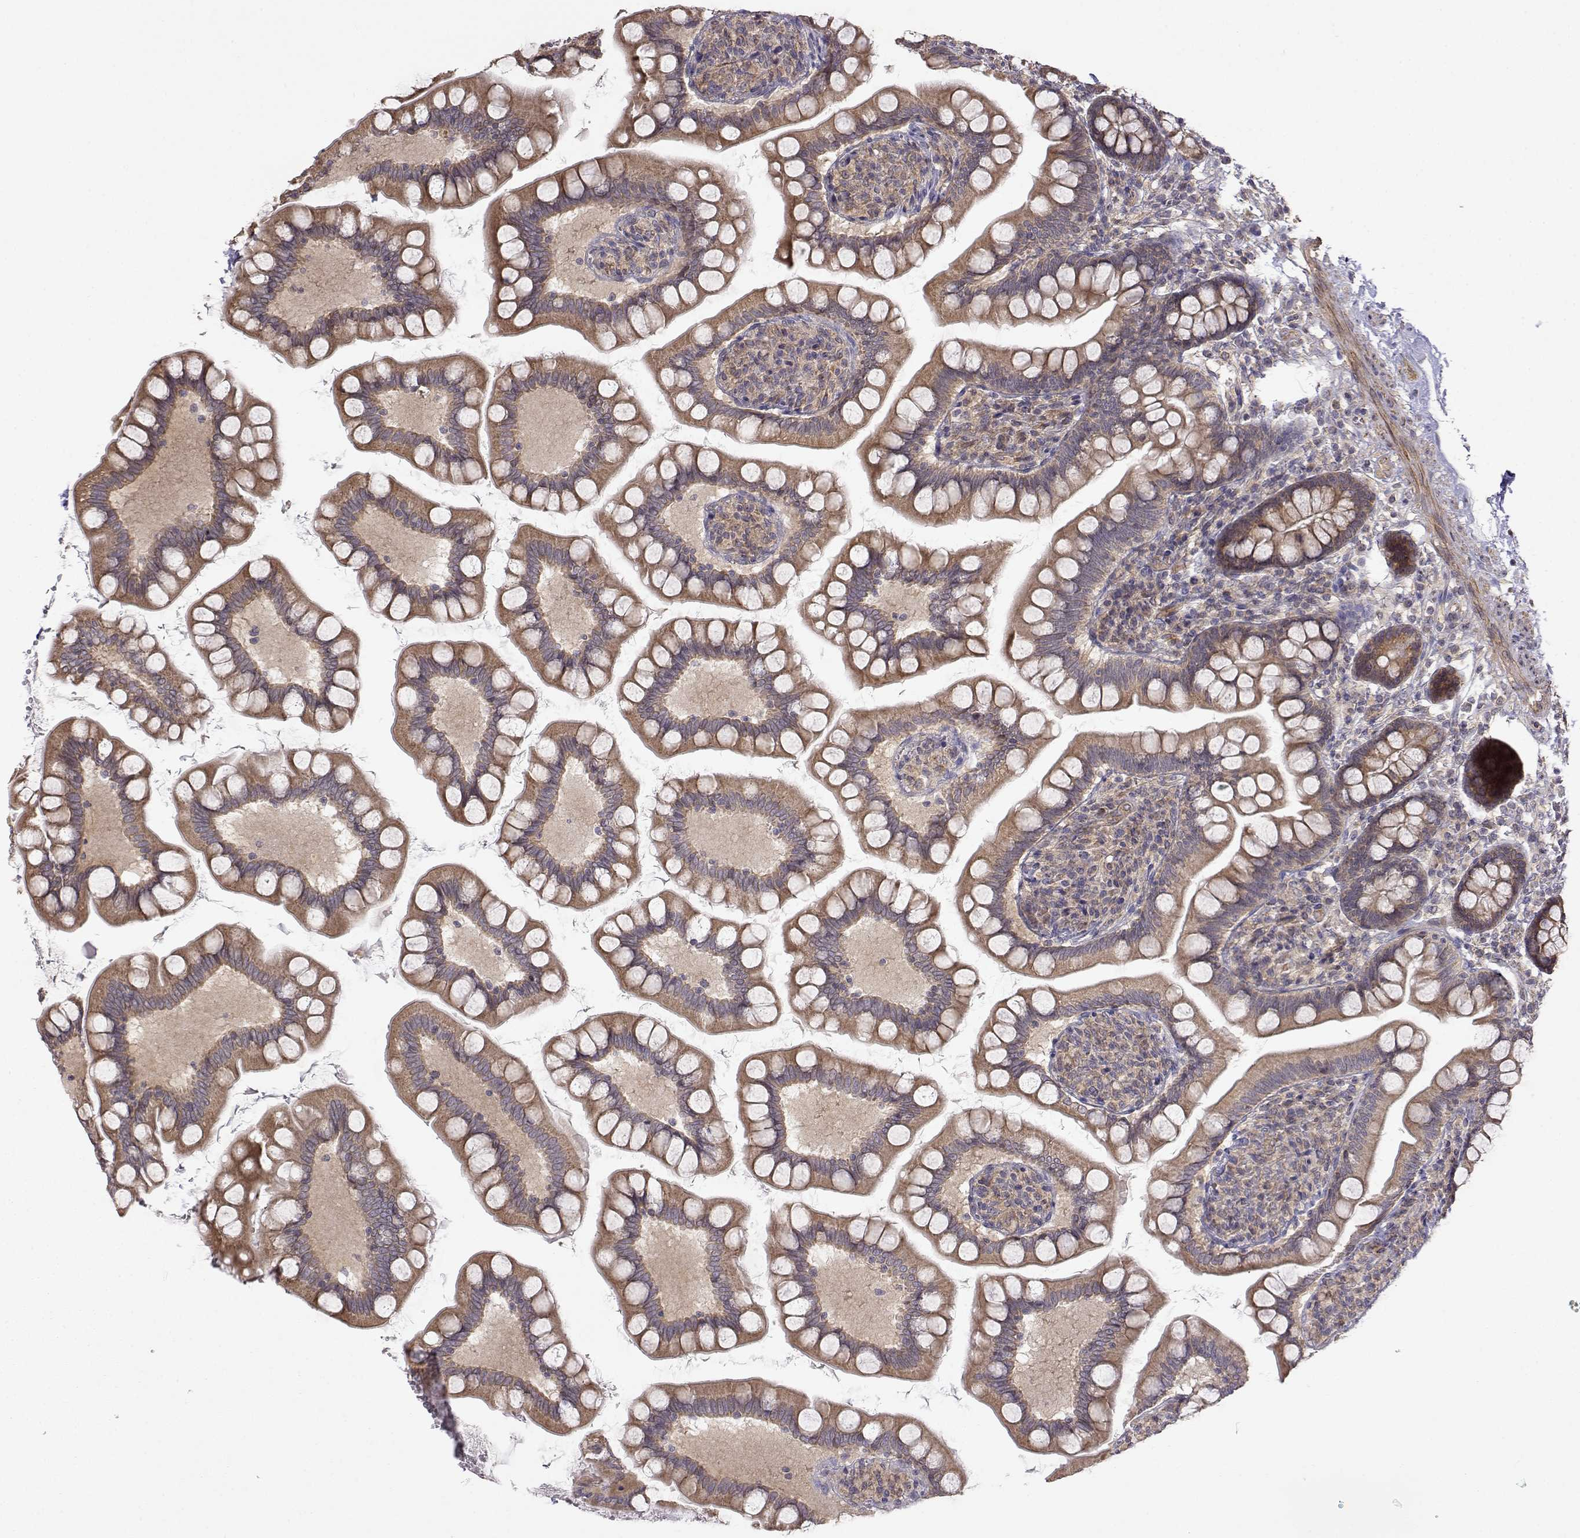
{"staining": {"intensity": "moderate", "quantity": ">75%", "location": "cytoplasmic/membranous"}, "tissue": "small intestine", "cell_type": "Glandular cells", "image_type": "normal", "snomed": [{"axis": "morphology", "description": "Normal tissue, NOS"}, {"axis": "topography", "description": "Small intestine"}], "caption": "The image displays staining of unremarkable small intestine, revealing moderate cytoplasmic/membranous protein staining (brown color) within glandular cells. The protein is stained brown, and the nuclei are stained in blue (DAB (3,3'-diaminobenzidine) IHC with brightfield microscopy, high magnification).", "gene": "PAIP1", "patient": {"sex": "female", "age": 56}}